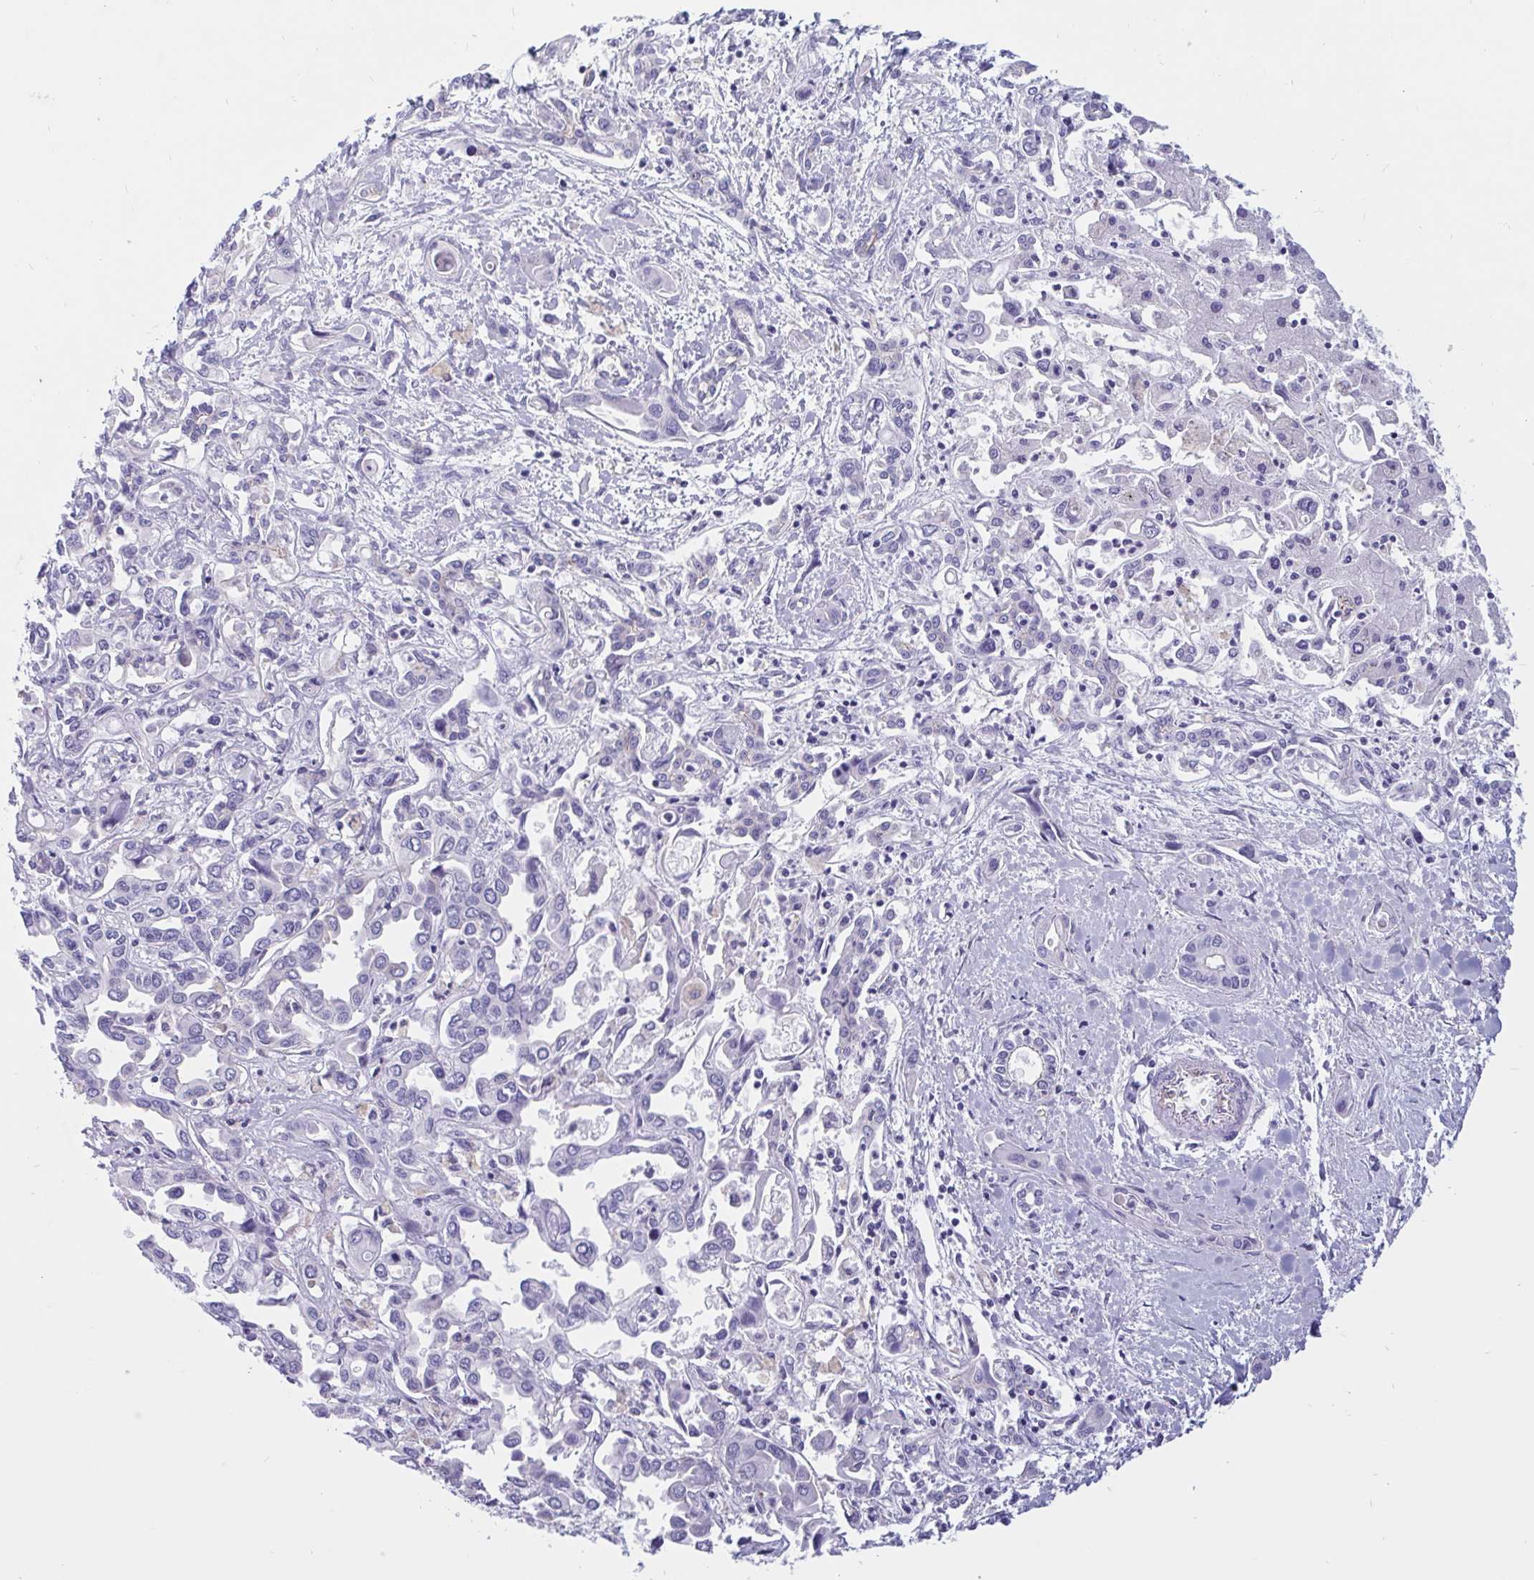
{"staining": {"intensity": "negative", "quantity": "none", "location": "none"}, "tissue": "liver cancer", "cell_type": "Tumor cells", "image_type": "cancer", "snomed": [{"axis": "morphology", "description": "Cholangiocarcinoma"}, {"axis": "topography", "description": "Liver"}], "caption": "Liver cancer (cholangiocarcinoma) was stained to show a protein in brown. There is no significant staining in tumor cells.", "gene": "LIMCH1", "patient": {"sex": "female", "age": 64}}